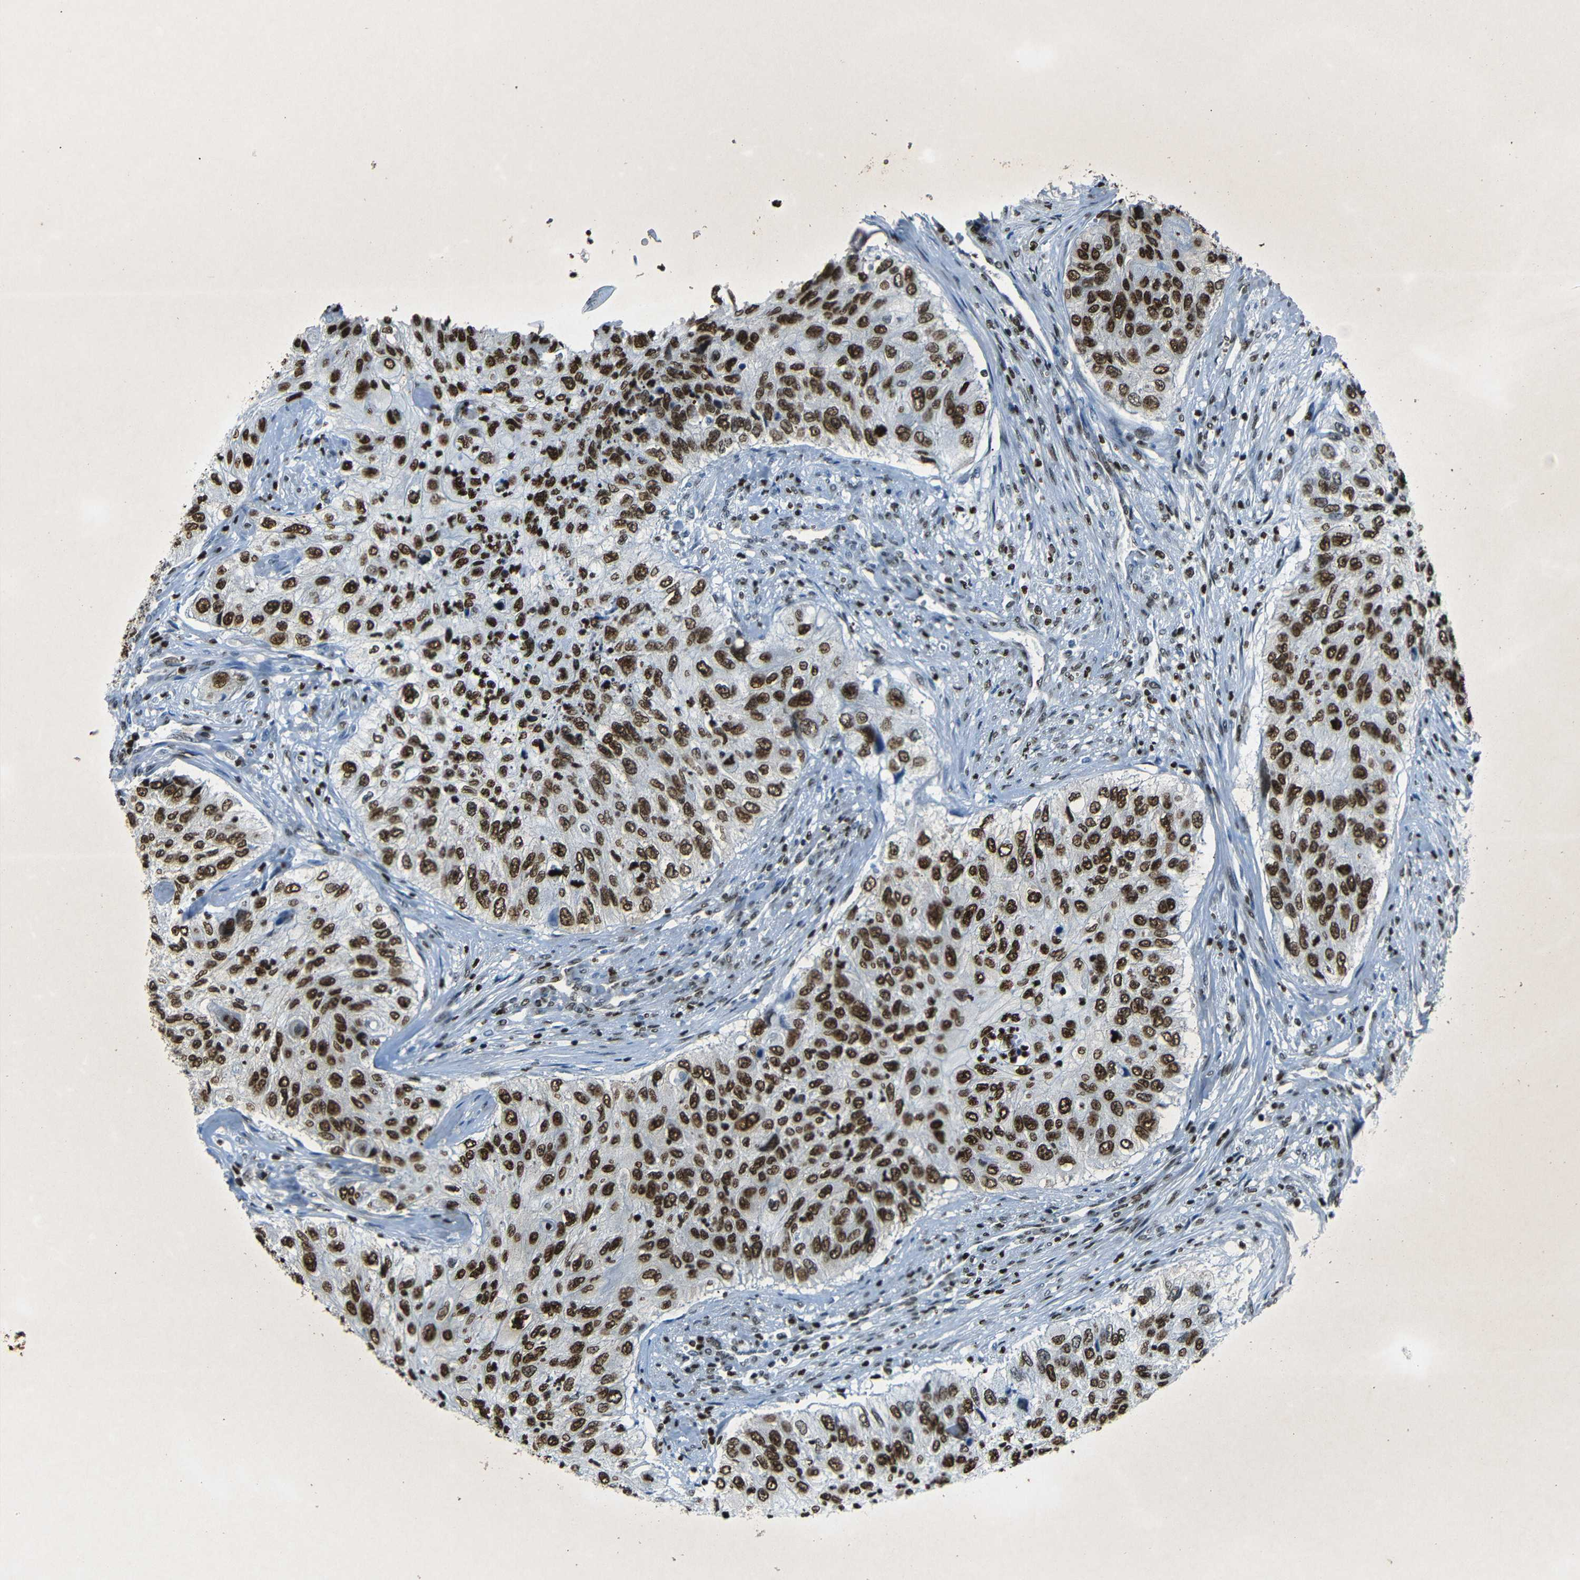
{"staining": {"intensity": "strong", "quantity": ">75%", "location": "nuclear"}, "tissue": "urothelial cancer", "cell_type": "Tumor cells", "image_type": "cancer", "snomed": [{"axis": "morphology", "description": "Urothelial carcinoma, High grade"}, {"axis": "topography", "description": "Urinary bladder"}], "caption": "Urothelial cancer tissue displays strong nuclear expression in approximately >75% of tumor cells, visualized by immunohistochemistry.", "gene": "HMGN1", "patient": {"sex": "female", "age": 60}}